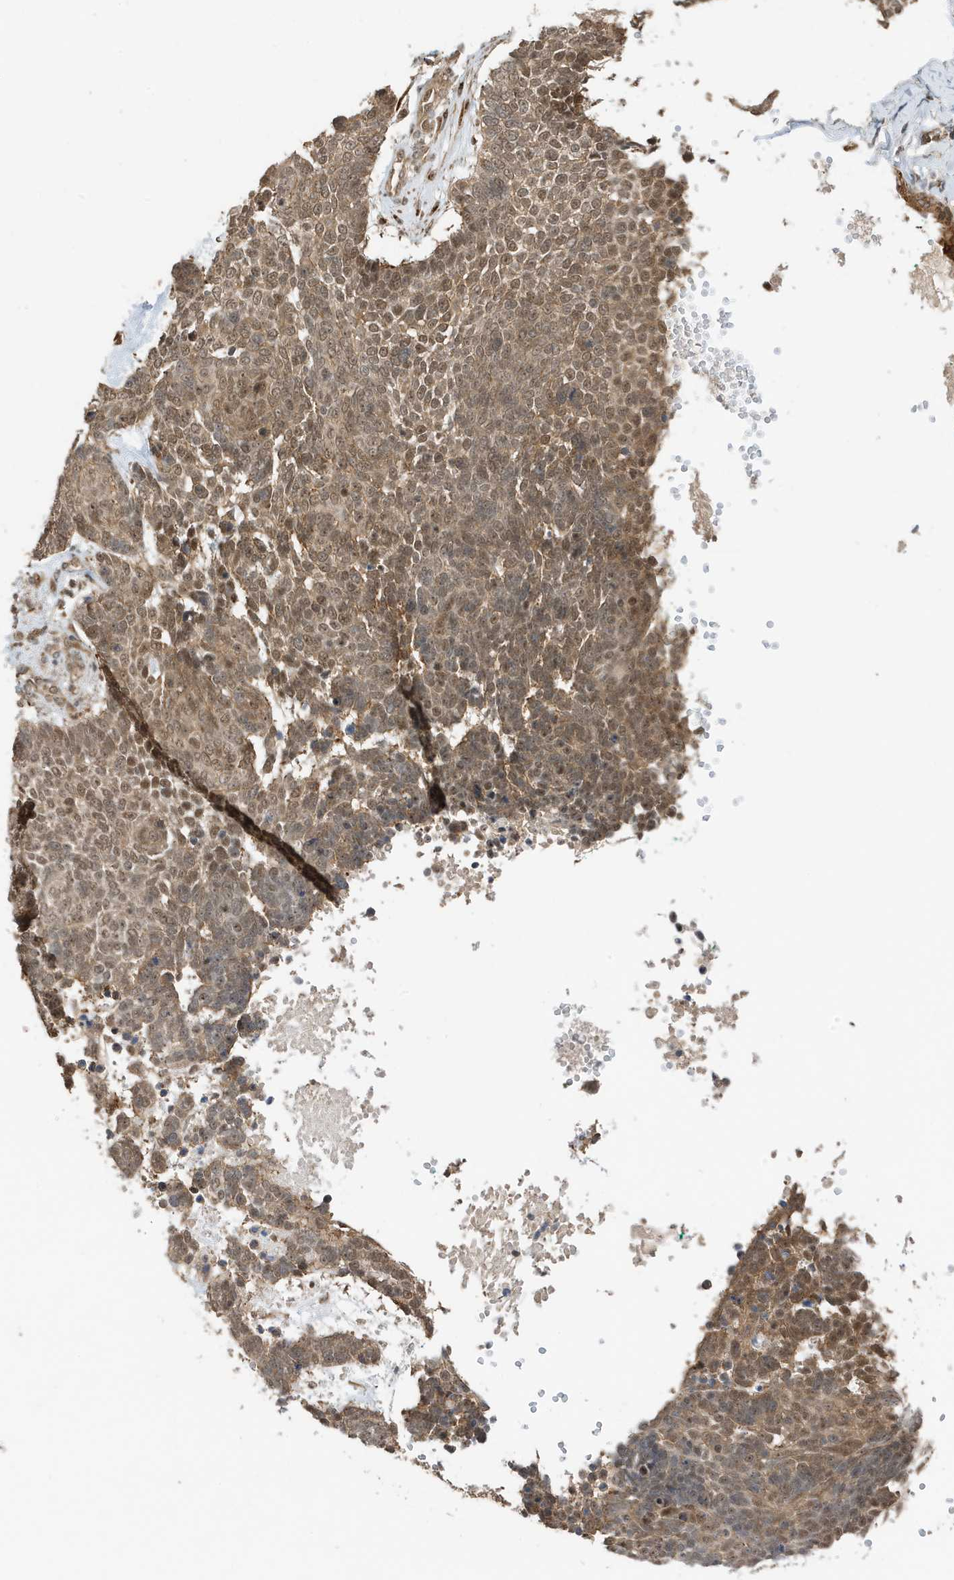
{"staining": {"intensity": "weak", "quantity": ">75%", "location": "nuclear"}, "tissue": "skin cancer", "cell_type": "Tumor cells", "image_type": "cancer", "snomed": [{"axis": "morphology", "description": "Basal cell carcinoma"}, {"axis": "topography", "description": "Skin"}], "caption": "Protein expression analysis of human skin cancer reveals weak nuclear expression in about >75% of tumor cells. The staining was performed using DAB (3,3'-diaminobenzidine) to visualize the protein expression in brown, while the nuclei were stained in blue with hematoxylin (Magnification: 20x).", "gene": "MAST3", "patient": {"sex": "female", "age": 81}}